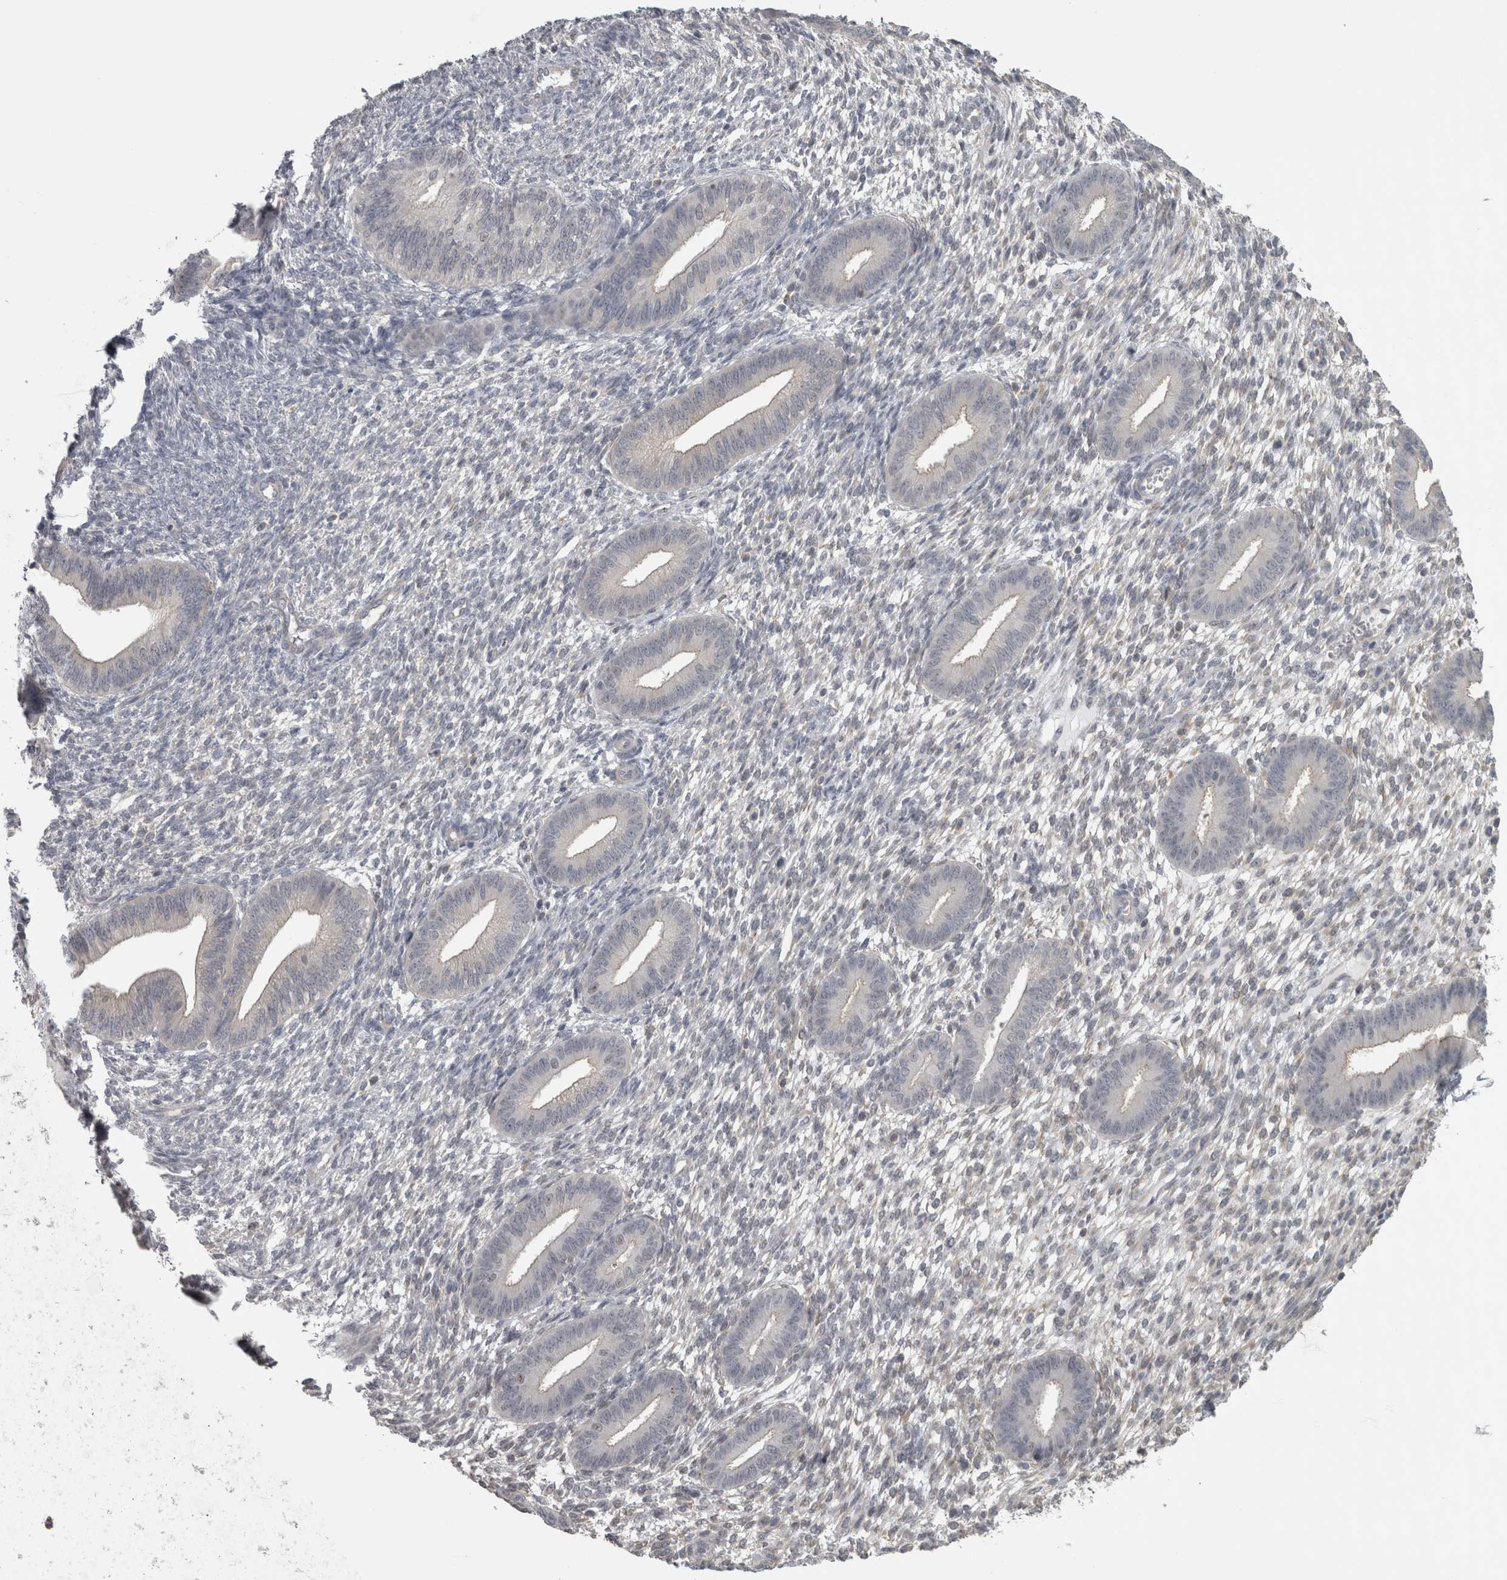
{"staining": {"intensity": "negative", "quantity": "none", "location": "none"}, "tissue": "endometrium", "cell_type": "Cells in endometrial stroma", "image_type": "normal", "snomed": [{"axis": "morphology", "description": "Normal tissue, NOS"}, {"axis": "topography", "description": "Endometrium"}], "caption": "Photomicrograph shows no protein expression in cells in endometrial stroma of unremarkable endometrium. The staining was performed using DAB (3,3'-diaminobenzidine) to visualize the protein expression in brown, while the nuclei were stained in blue with hematoxylin (Magnification: 20x).", "gene": "PPP1R12B", "patient": {"sex": "female", "age": 46}}